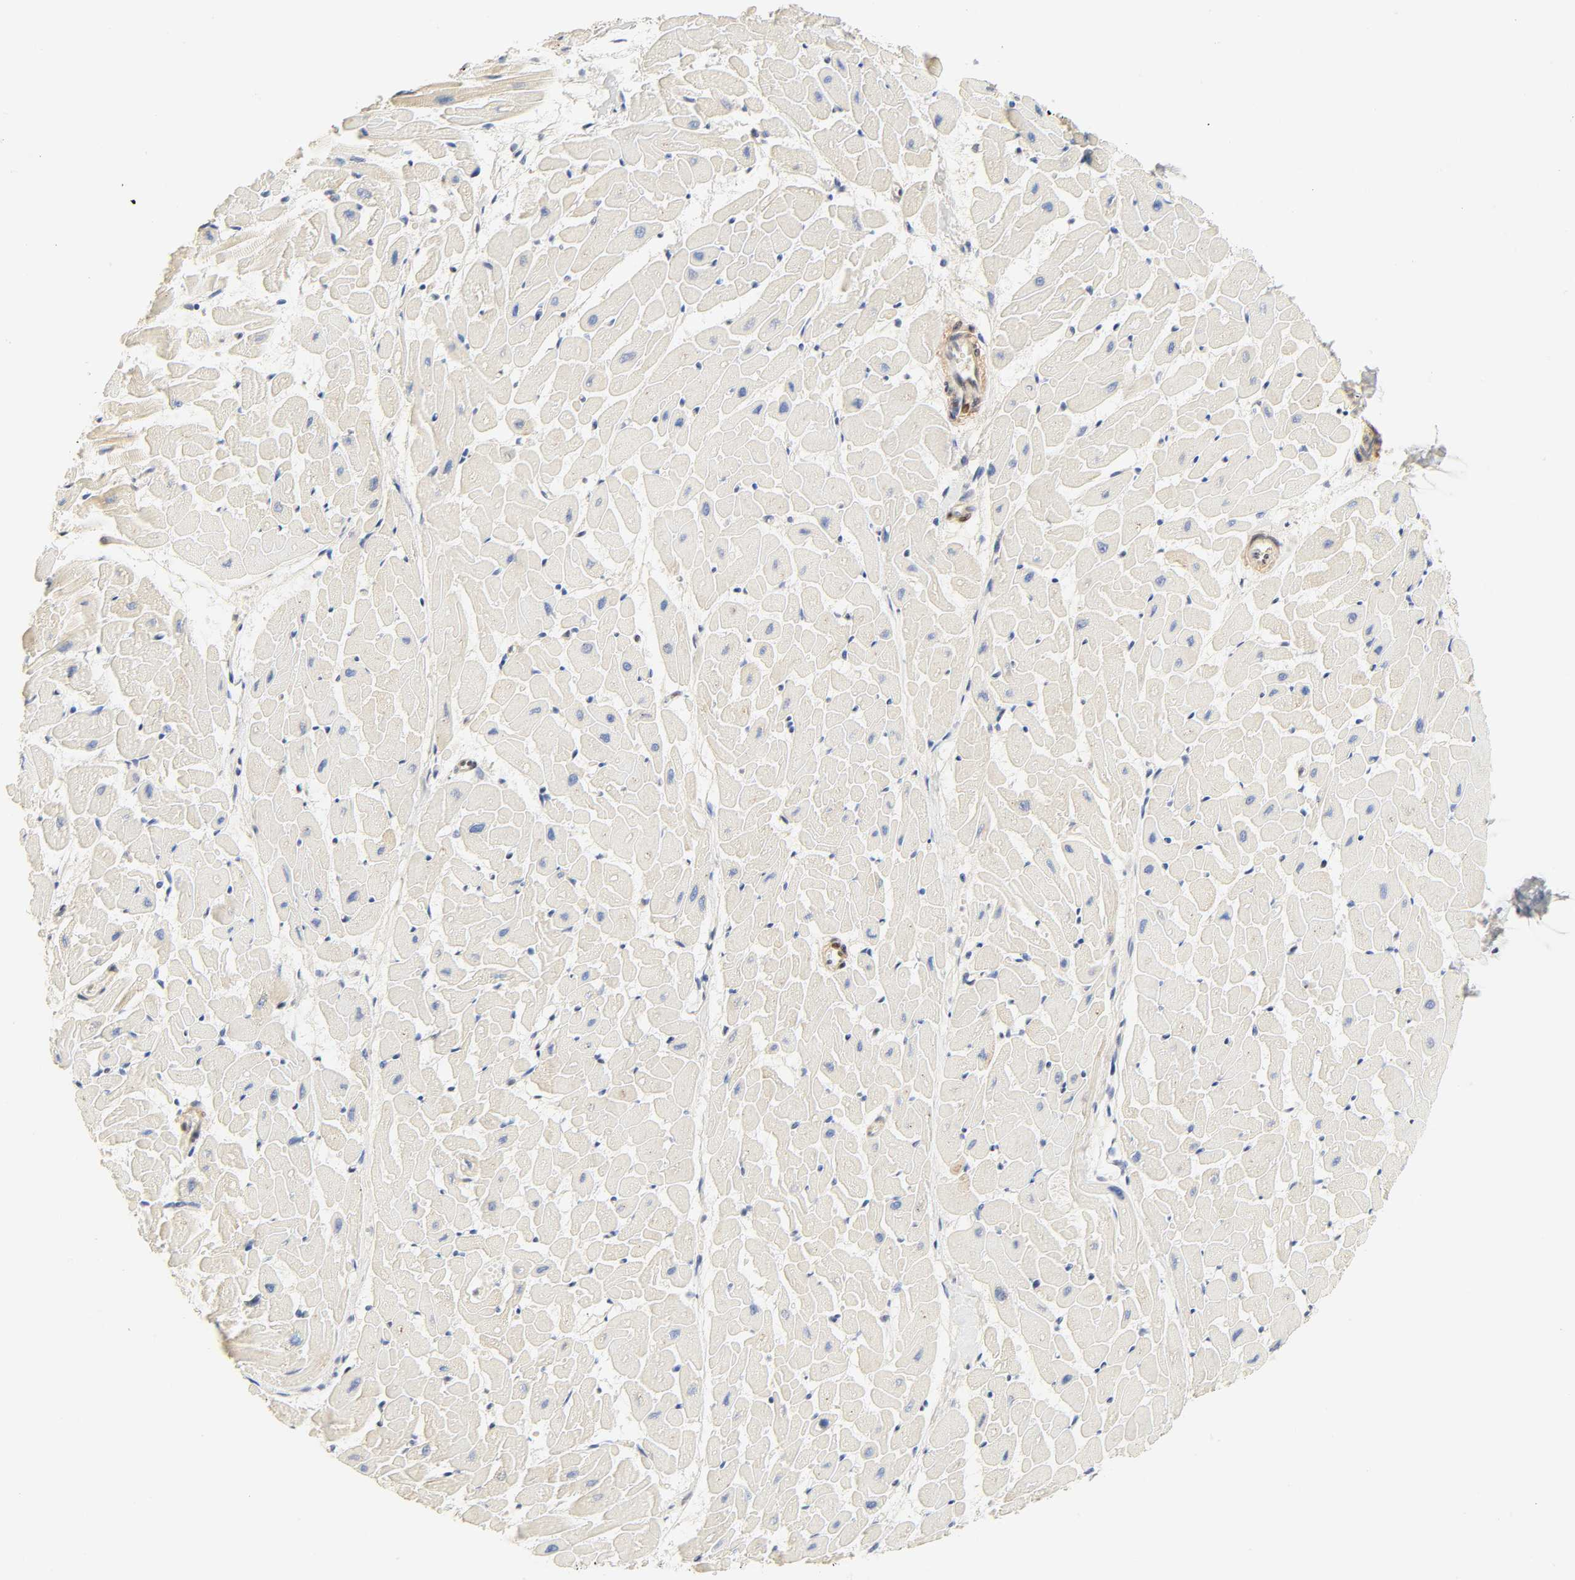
{"staining": {"intensity": "negative", "quantity": "none", "location": "none"}, "tissue": "heart muscle", "cell_type": "Cardiomyocytes", "image_type": "normal", "snomed": [{"axis": "morphology", "description": "Normal tissue, NOS"}, {"axis": "topography", "description": "Heart"}], "caption": "The micrograph displays no significant positivity in cardiomyocytes of heart muscle.", "gene": "BORCS8", "patient": {"sex": "female", "age": 19}}